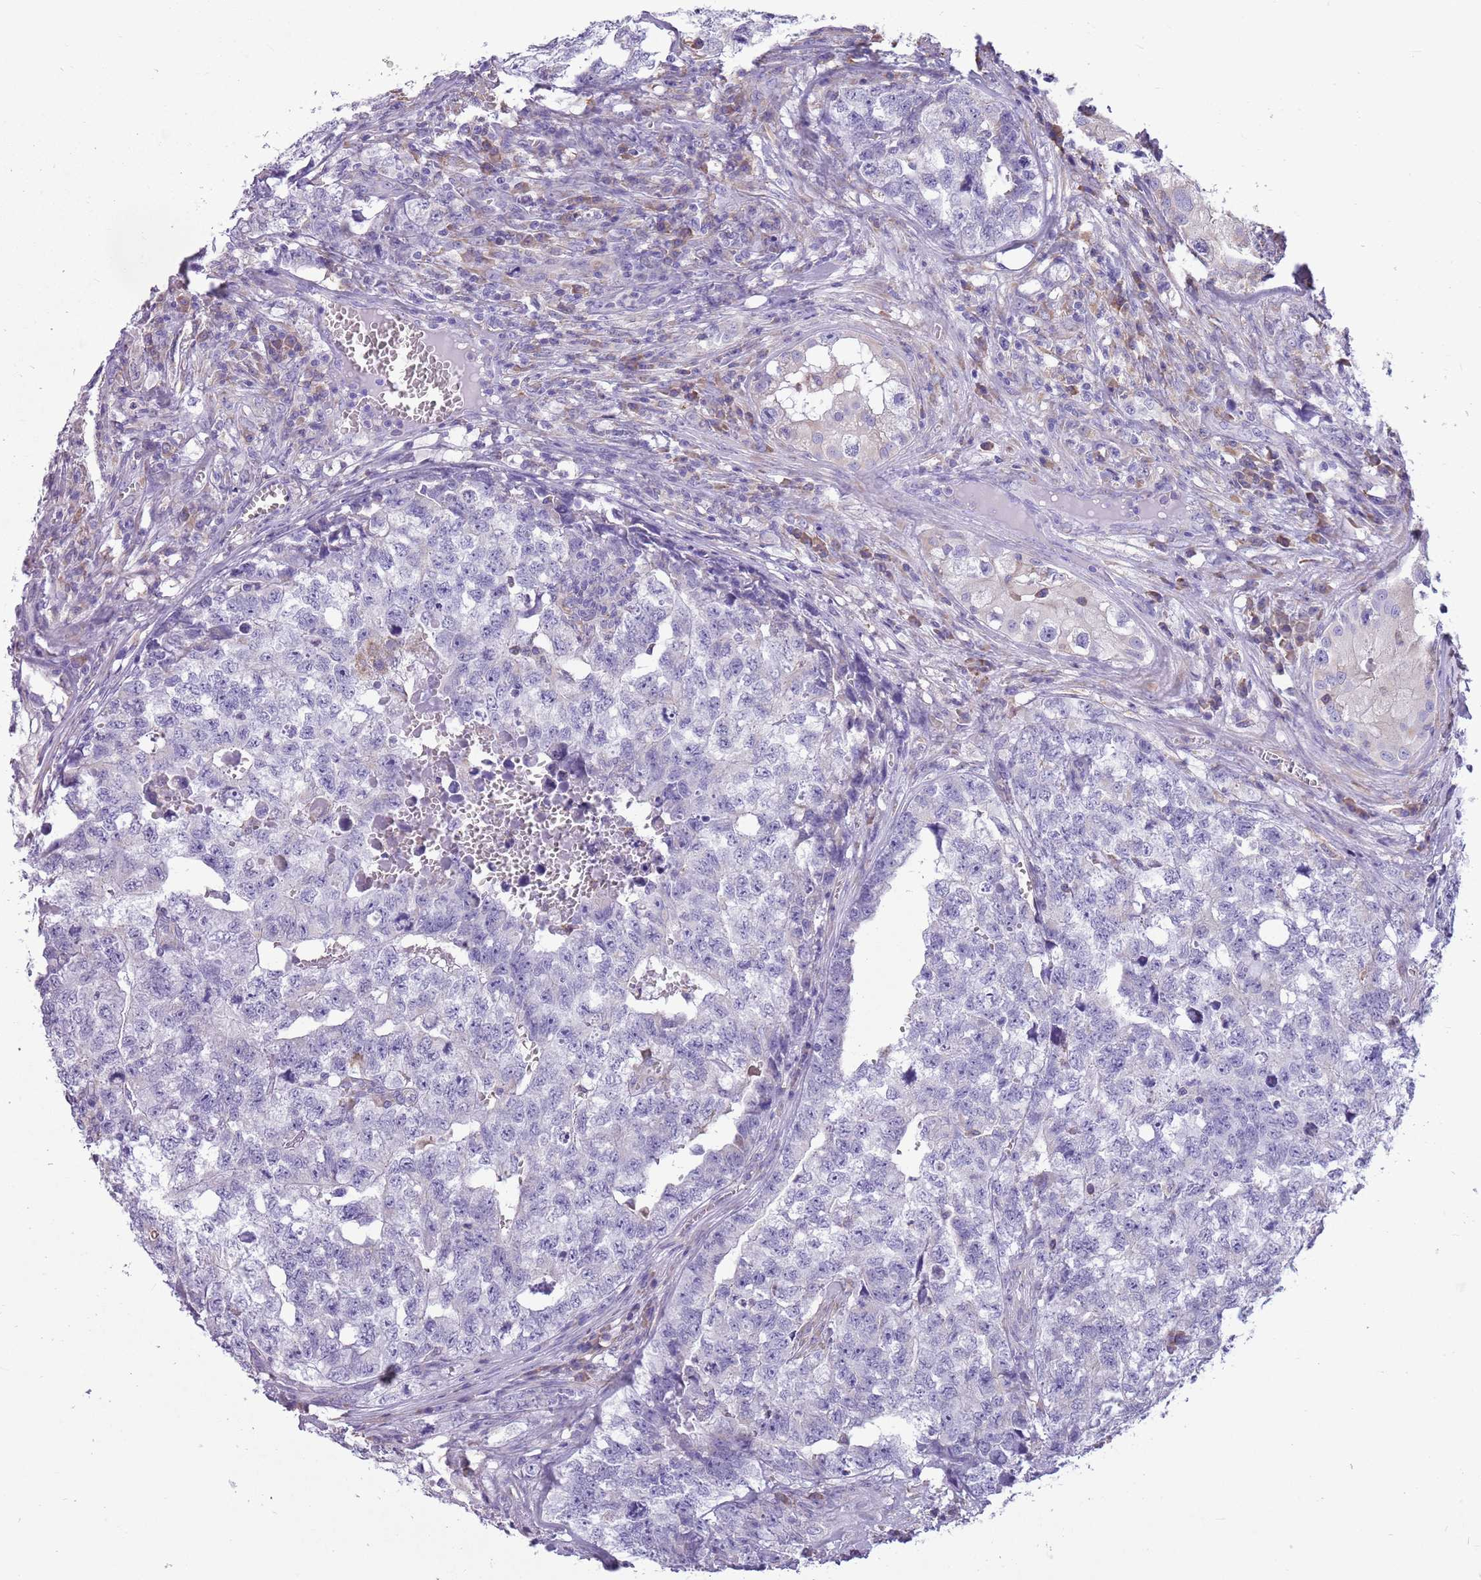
{"staining": {"intensity": "negative", "quantity": "none", "location": "none"}, "tissue": "testis cancer", "cell_type": "Tumor cells", "image_type": "cancer", "snomed": [{"axis": "morphology", "description": "Carcinoma, Embryonal, NOS"}, {"axis": "topography", "description": "Testis"}], "caption": "A photomicrograph of testis cancer (embryonal carcinoma) stained for a protein reveals no brown staining in tumor cells. Brightfield microscopy of immunohistochemistry (IHC) stained with DAB (3,3'-diaminobenzidine) (brown) and hematoxylin (blue), captured at high magnification.", "gene": "KCTD19", "patient": {"sex": "male", "age": 31}}